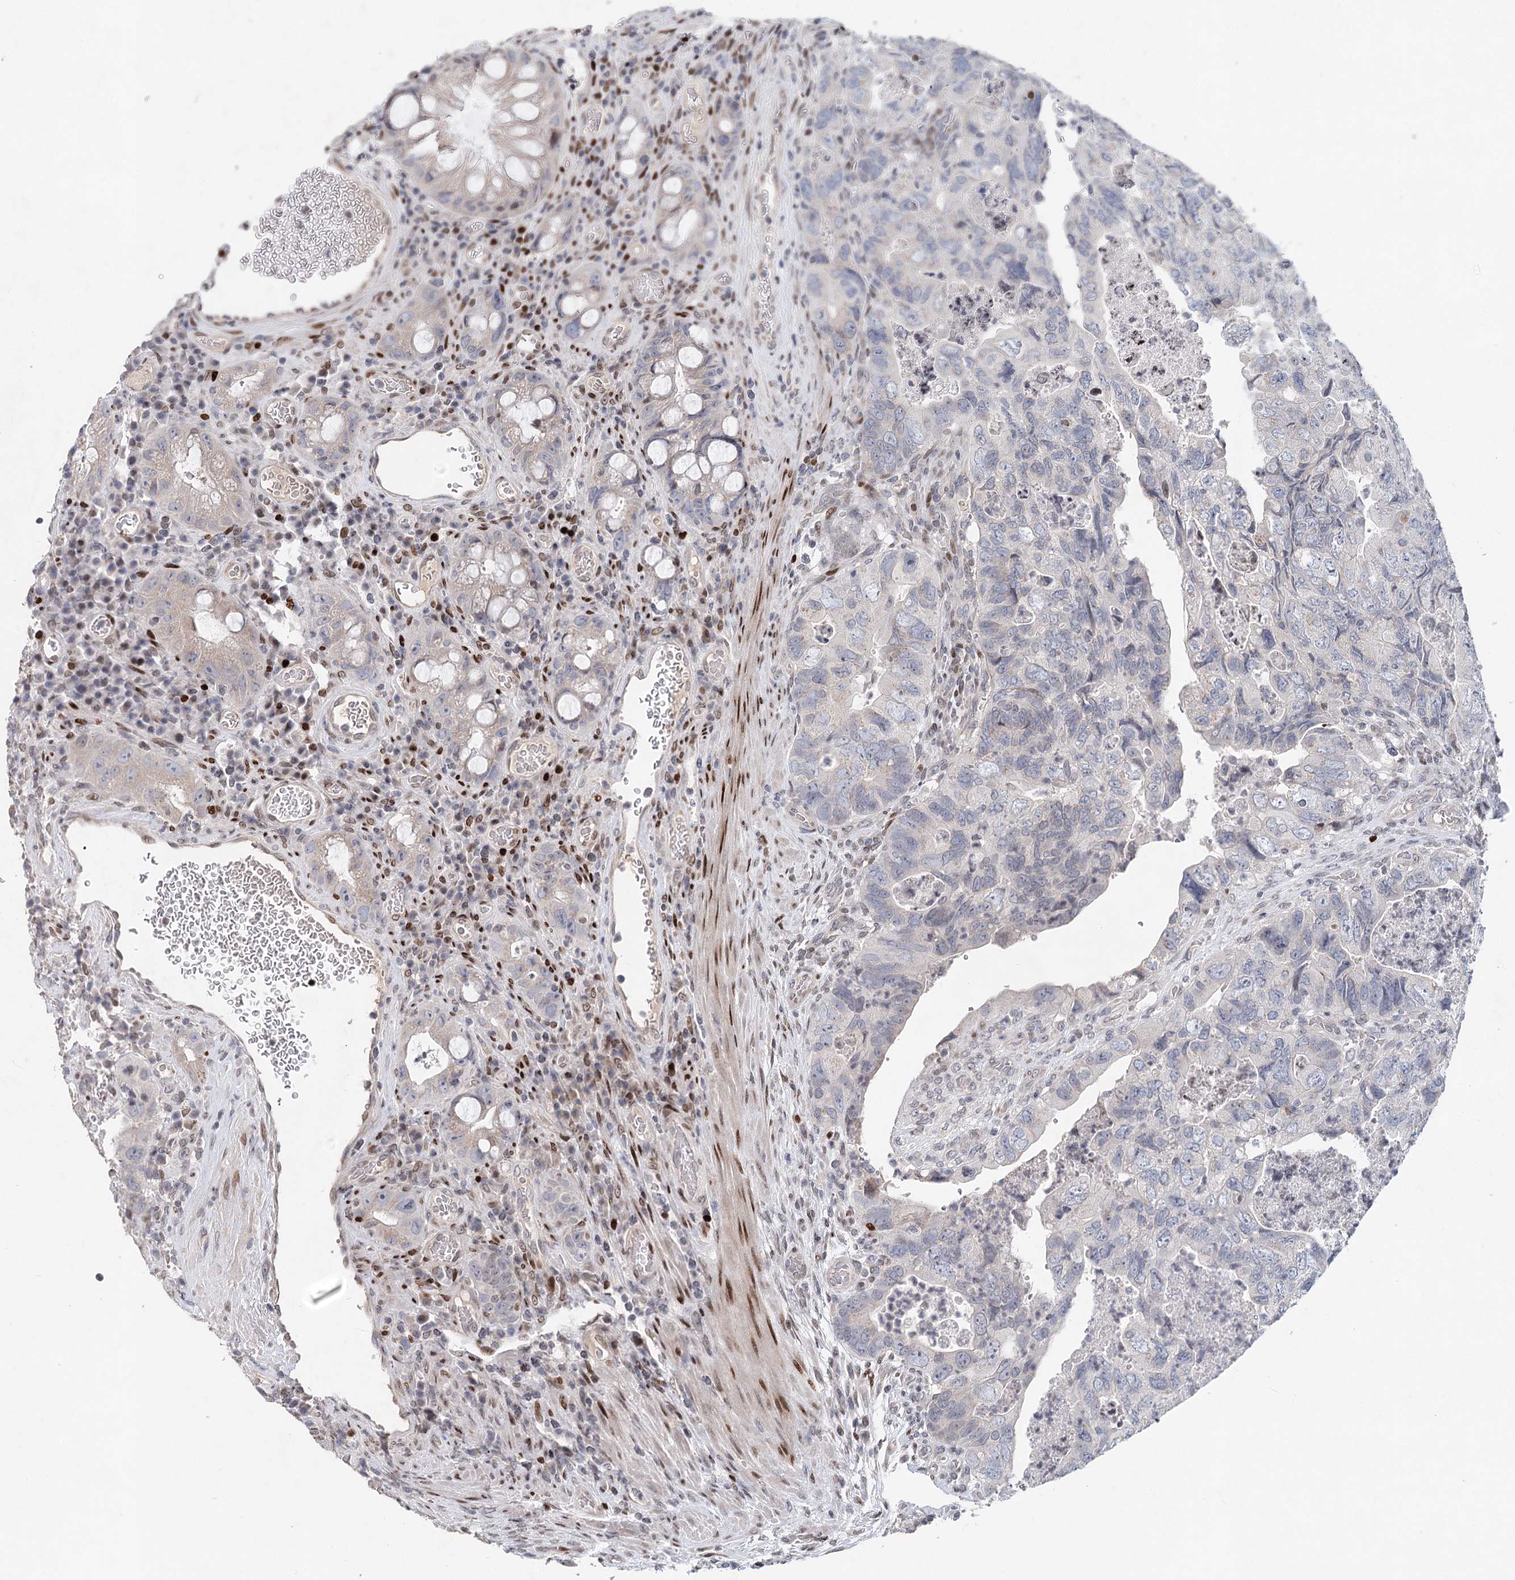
{"staining": {"intensity": "negative", "quantity": "none", "location": "none"}, "tissue": "colorectal cancer", "cell_type": "Tumor cells", "image_type": "cancer", "snomed": [{"axis": "morphology", "description": "Adenocarcinoma, NOS"}, {"axis": "topography", "description": "Rectum"}], "caption": "Micrograph shows no significant protein expression in tumor cells of adenocarcinoma (colorectal).", "gene": "FRMD4A", "patient": {"sex": "male", "age": 63}}